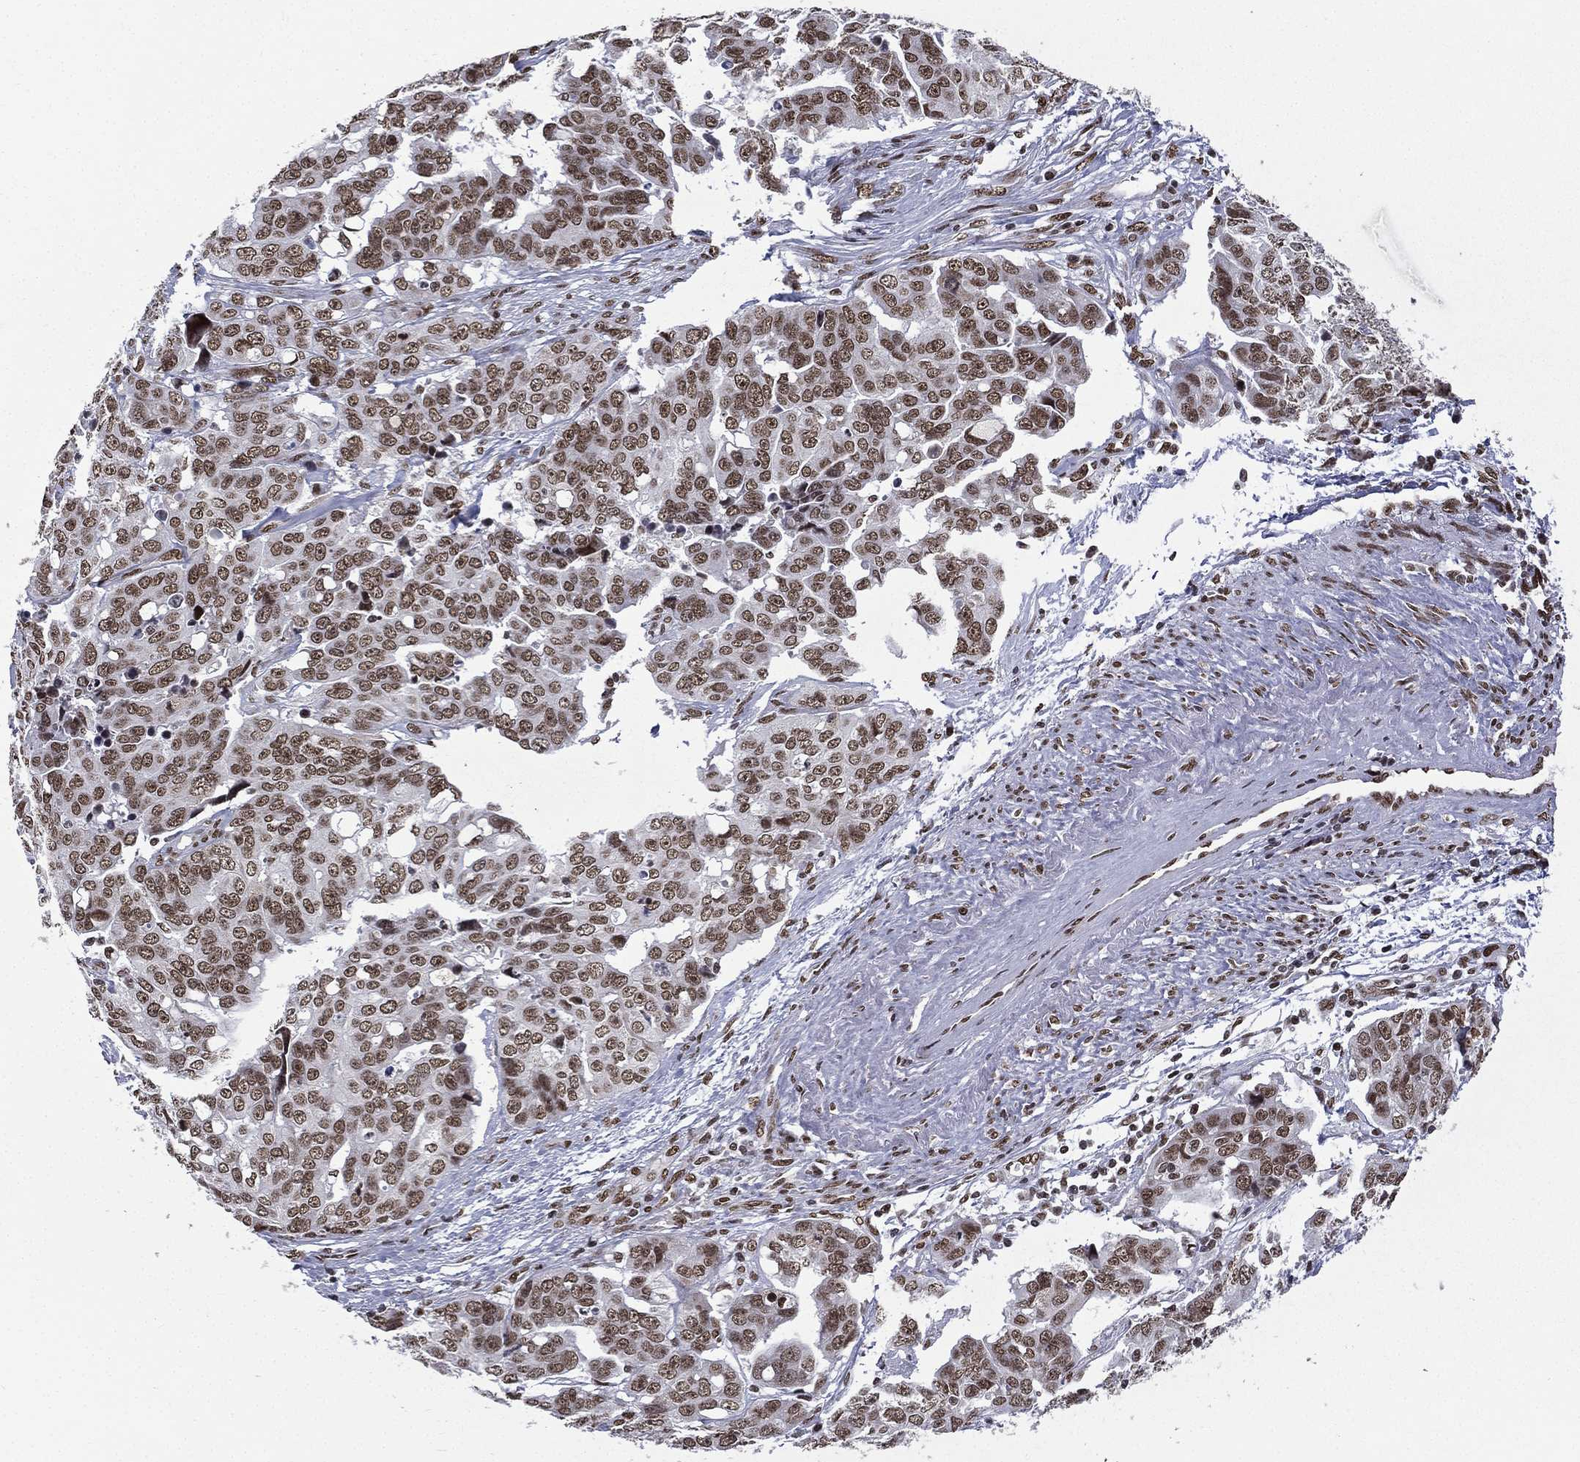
{"staining": {"intensity": "strong", "quantity": ">75%", "location": "nuclear"}, "tissue": "ovarian cancer", "cell_type": "Tumor cells", "image_type": "cancer", "snomed": [{"axis": "morphology", "description": "Carcinoma, endometroid"}, {"axis": "topography", "description": "Ovary"}], "caption": "High-power microscopy captured an immunohistochemistry histopathology image of ovarian endometroid carcinoma, revealing strong nuclear positivity in approximately >75% of tumor cells. The staining was performed using DAB (3,3'-diaminobenzidine), with brown indicating positive protein expression. Nuclei are stained blue with hematoxylin.", "gene": "C5orf24", "patient": {"sex": "female", "age": 78}}